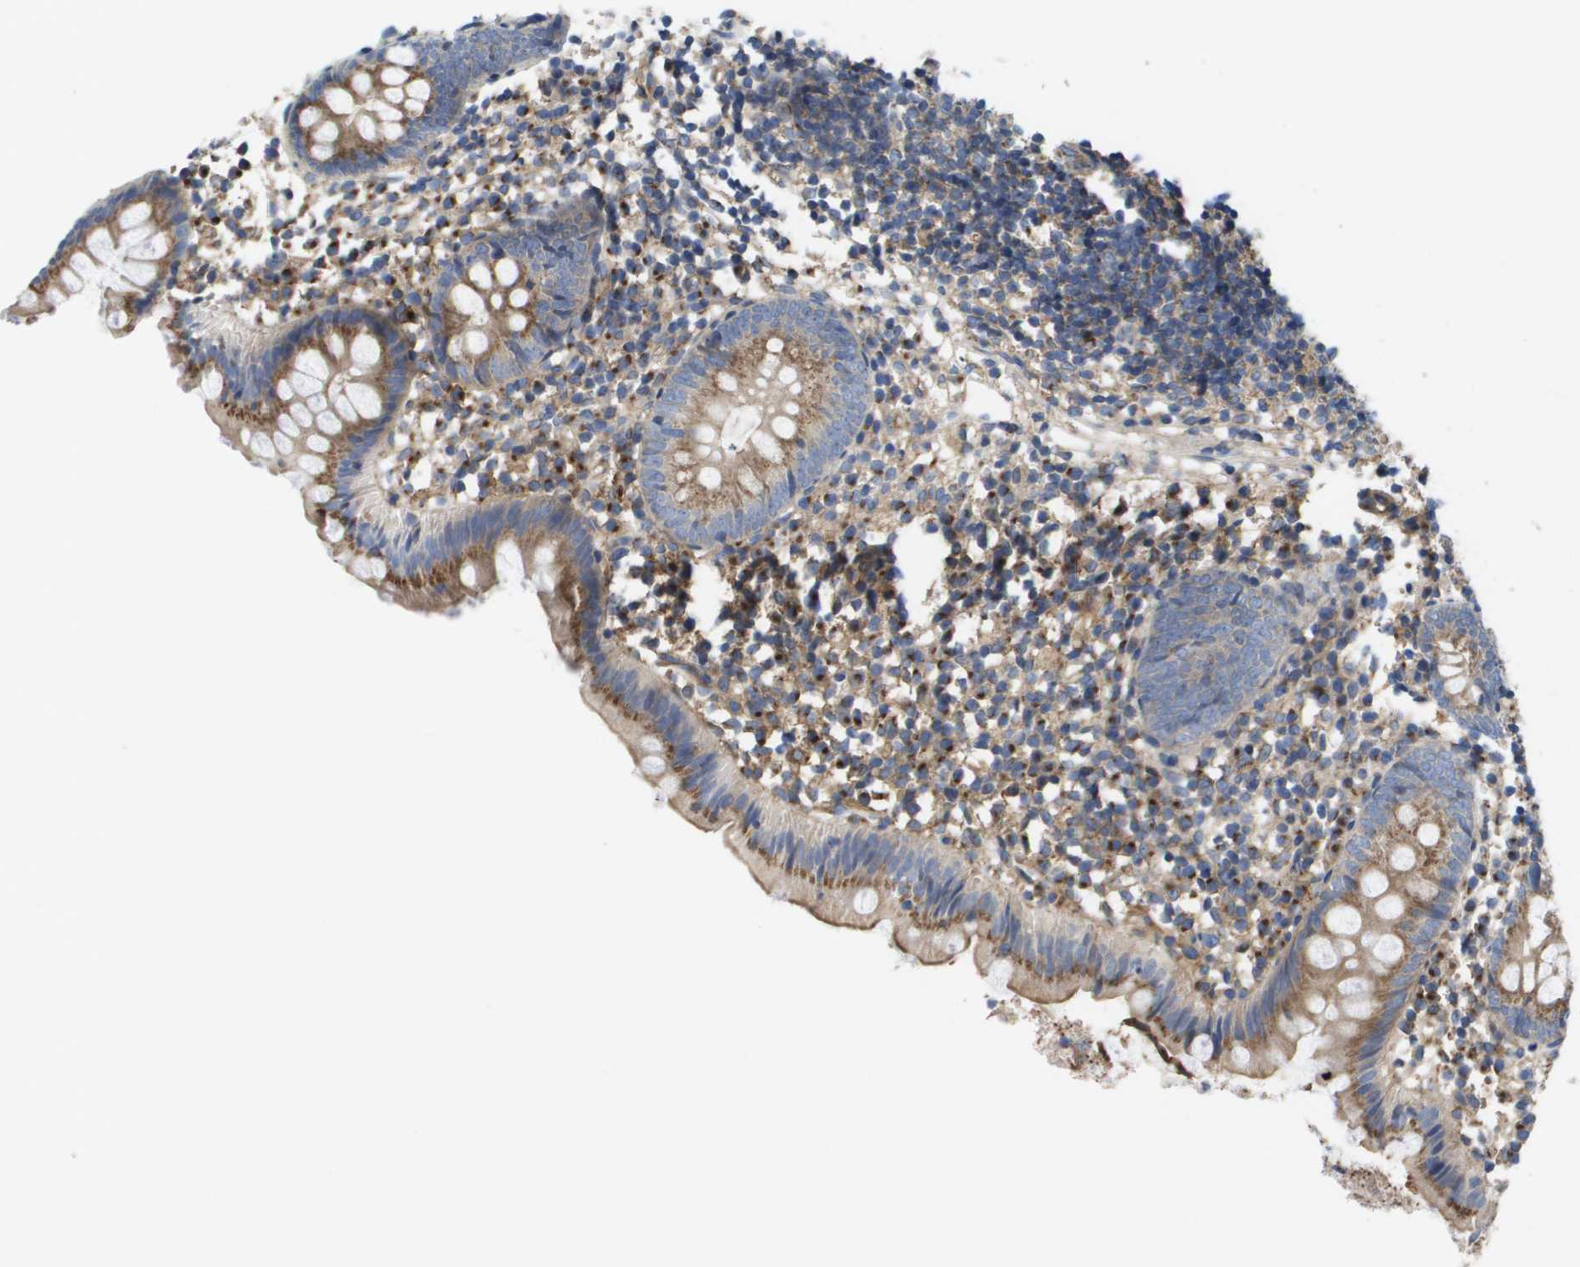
{"staining": {"intensity": "moderate", "quantity": ">75%", "location": "cytoplasmic/membranous"}, "tissue": "appendix", "cell_type": "Glandular cells", "image_type": "normal", "snomed": [{"axis": "morphology", "description": "Normal tissue, NOS"}, {"axis": "topography", "description": "Appendix"}], "caption": "A high-resolution photomicrograph shows immunohistochemistry staining of unremarkable appendix, which demonstrates moderate cytoplasmic/membranous positivity in approximately >75% of glandular cells.", "gene": "BST2", "patient": {"sex": "female", "age": 20}}